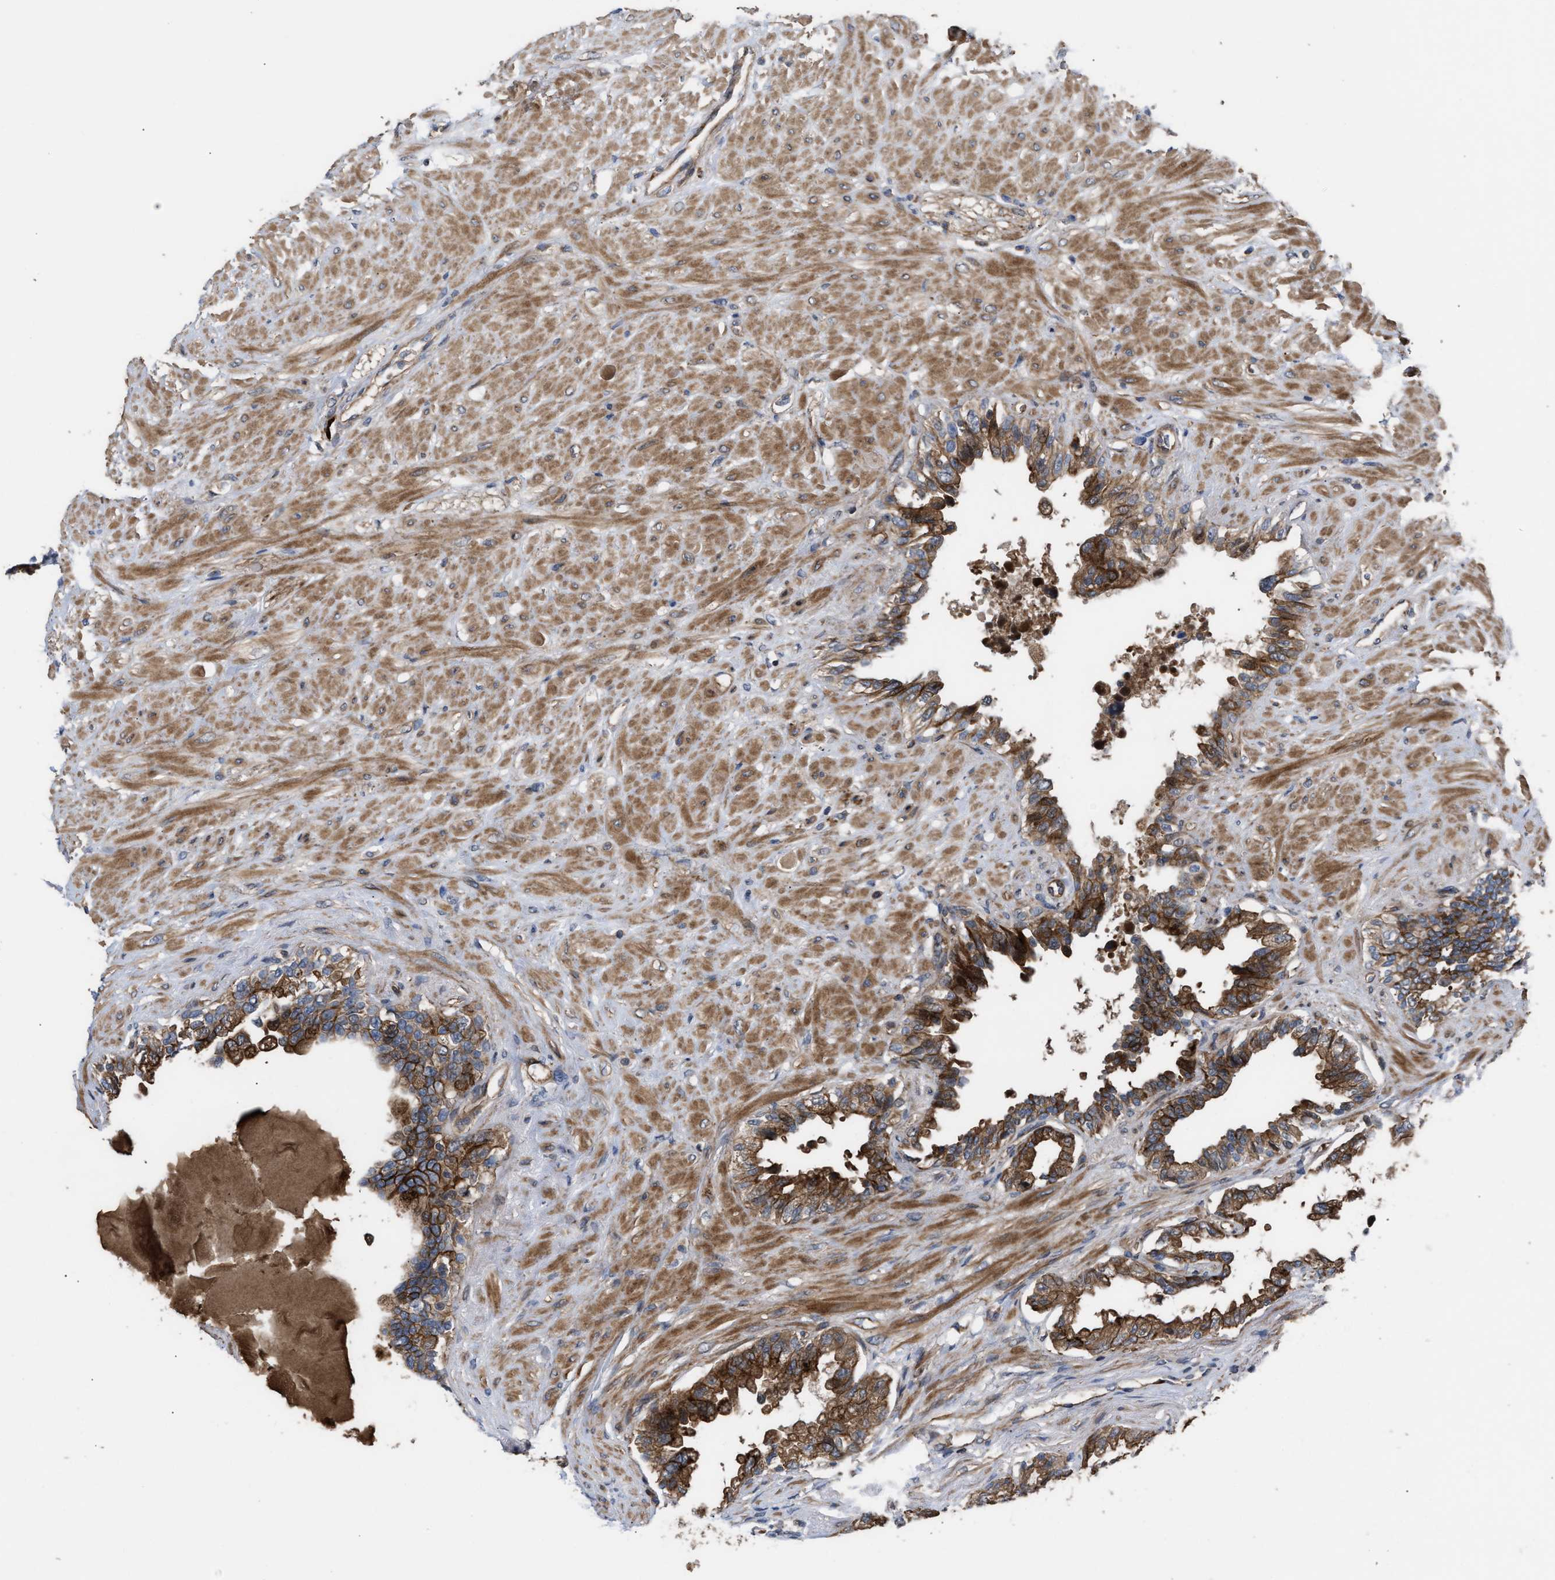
{"staining": {"intensity": "strong", "quantity": ">75%", "location": "cytoplasmic/membranous"}, "tissue": "seminal vesicle", "cell_type": "Glandular cells", "image_type": "normal", "snomed": [{"axis": "morphology", "description": "Normal tissue, NOS"}, {"axis": "topography", "description": "Seminal veicle"}], "caption": "A high amount of strong cytoplasmic/membranous expression is identified in approximately >75% of glandular cells in unremarkable seminal vesicle. Nuclei are stained in blue.", "gene": "STAU1", "patient": {"sex": "male", "age": 61}}